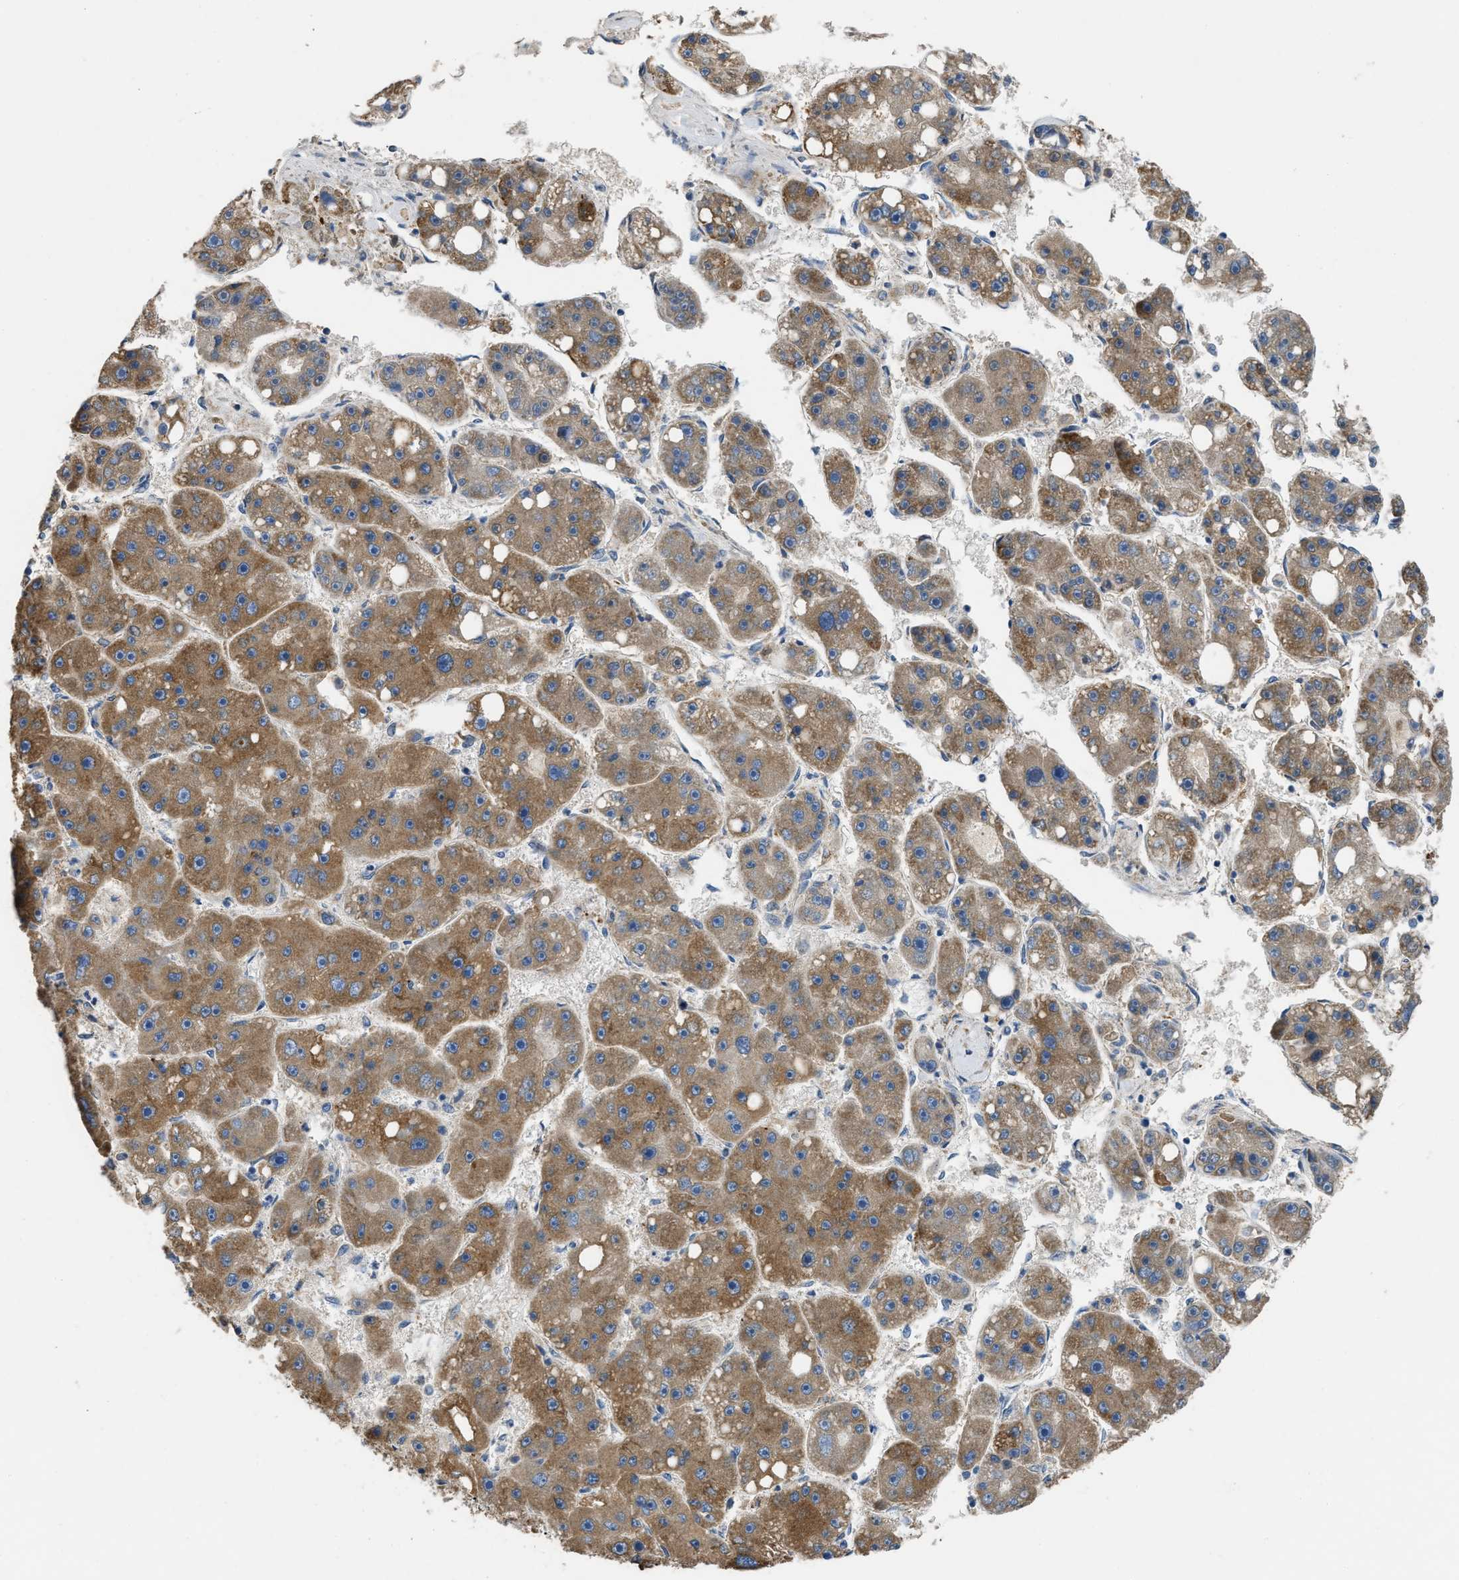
{"staining": {"intensity": "moderate", "quantity": ">75%", "location": "cytoplasmic/membranous"}, "tissue": "liver cancer", "cell_type": "Tumor cells", "image_type": "cancer", "snomed": [{"axis": "morphology", "description": "Carcinoma, Hepatocellular, NOS"}, {"axis": "topography", "description": "Liver"}], "caption": "Immunohistochemical staining of human liver hepatocellular carcinoma displays medium levels of moderate cytoplasmic/membranous staining in approximately >75% of tumor cells.", "gene": "TMEM150A", "patient": {"sex": "female", "age": 61}}